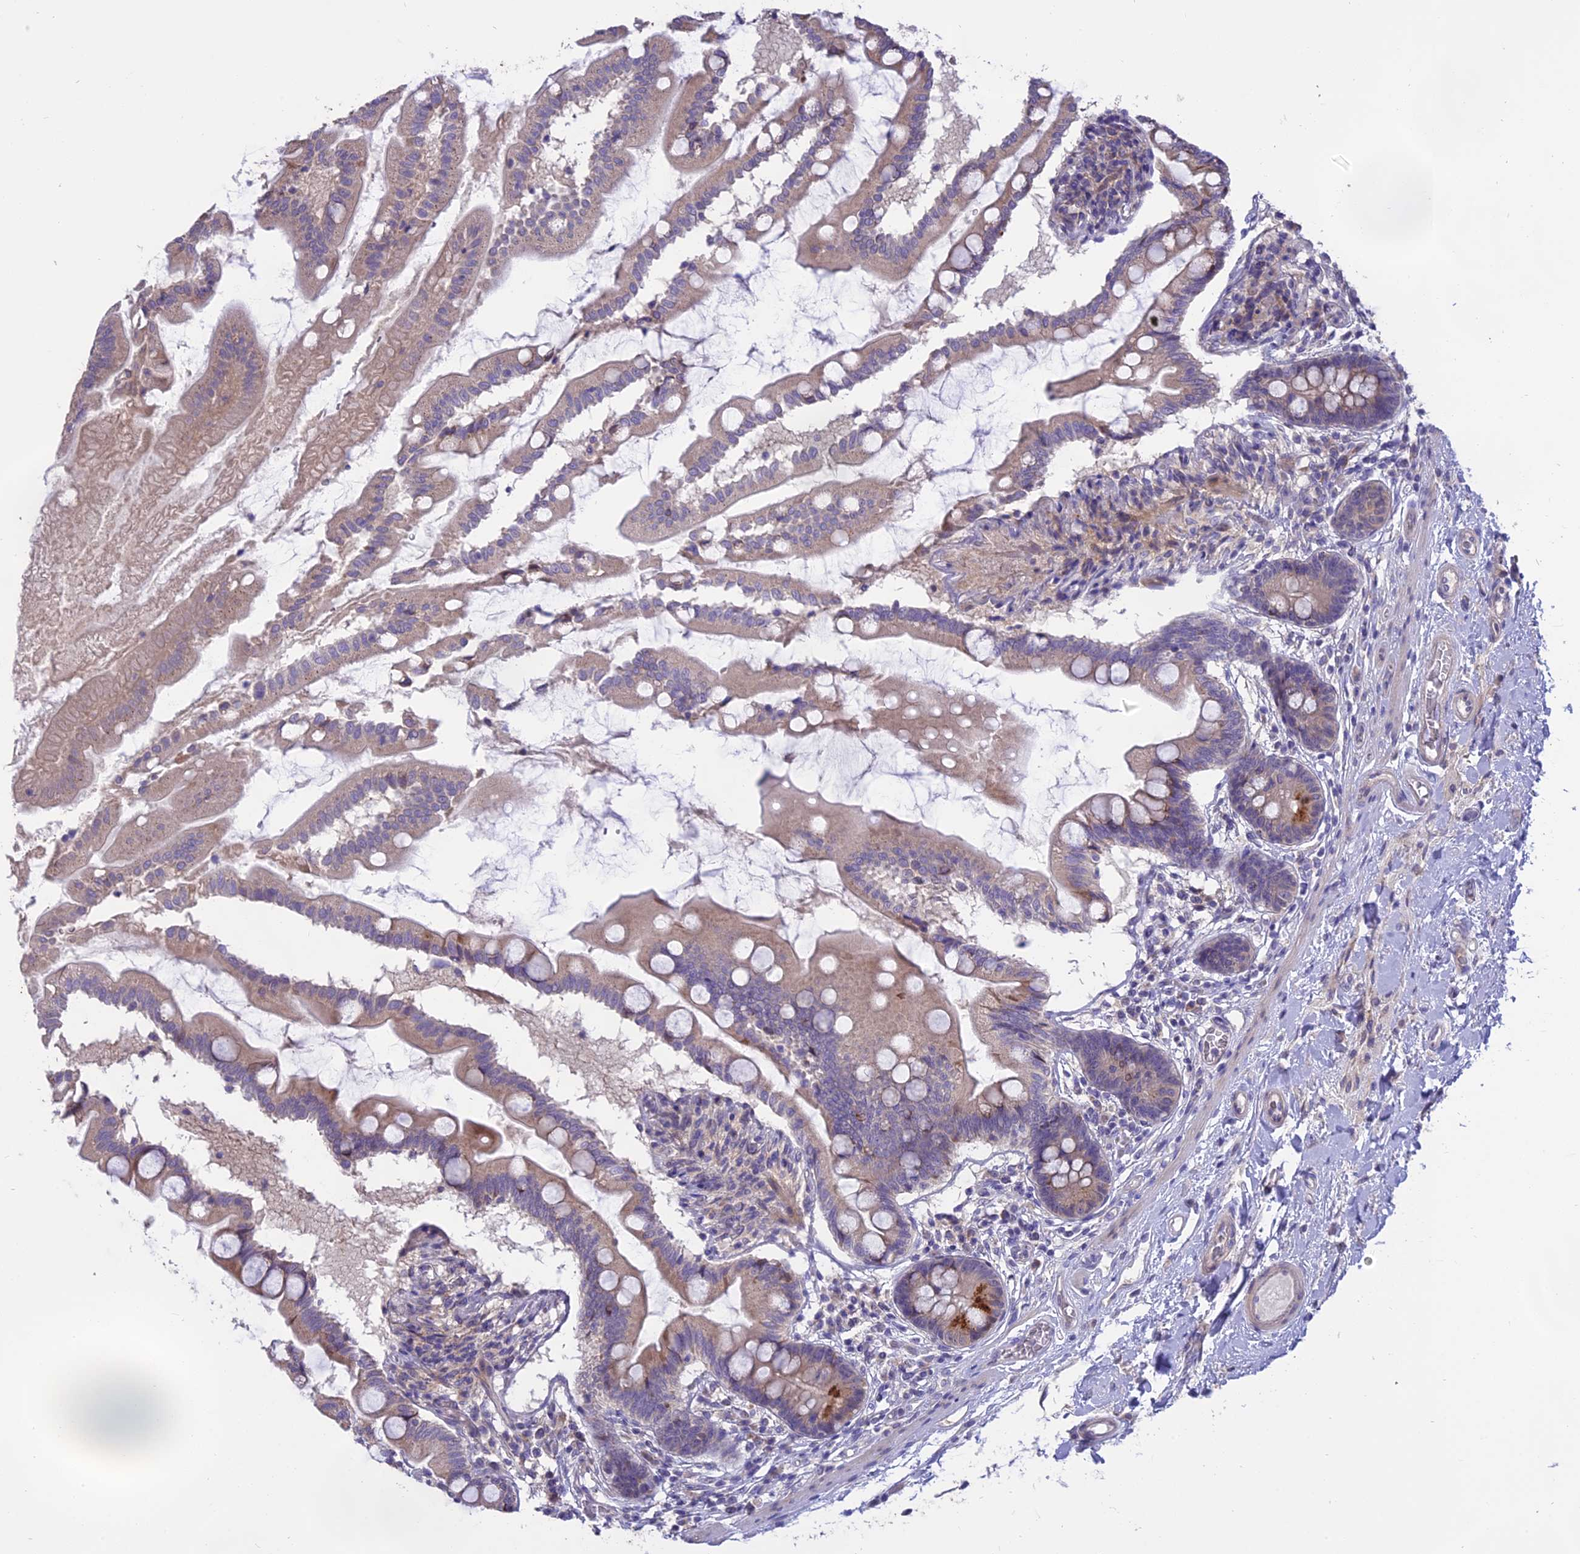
{"staining": {"intensity": "moderate", "quantity": "<25%", "location": "cytoplasmic/membranous"}, "tissue": "small intestine", "cell_type": "Glandular cells", "image_type": "normal", "snomed": [{"axis": "morphology", "description": "Normal tissue, NOS"}, {"axis": "topography", "description": "Small intestine"}], "caption": "Glandular cells demonstrate low levels of moderate cytoplasmic/membranous positivity in approximately <25% of cells in normal human small intestine.", "gene": "MEMO1", "patient": {"sex": "female", "age": 56}}